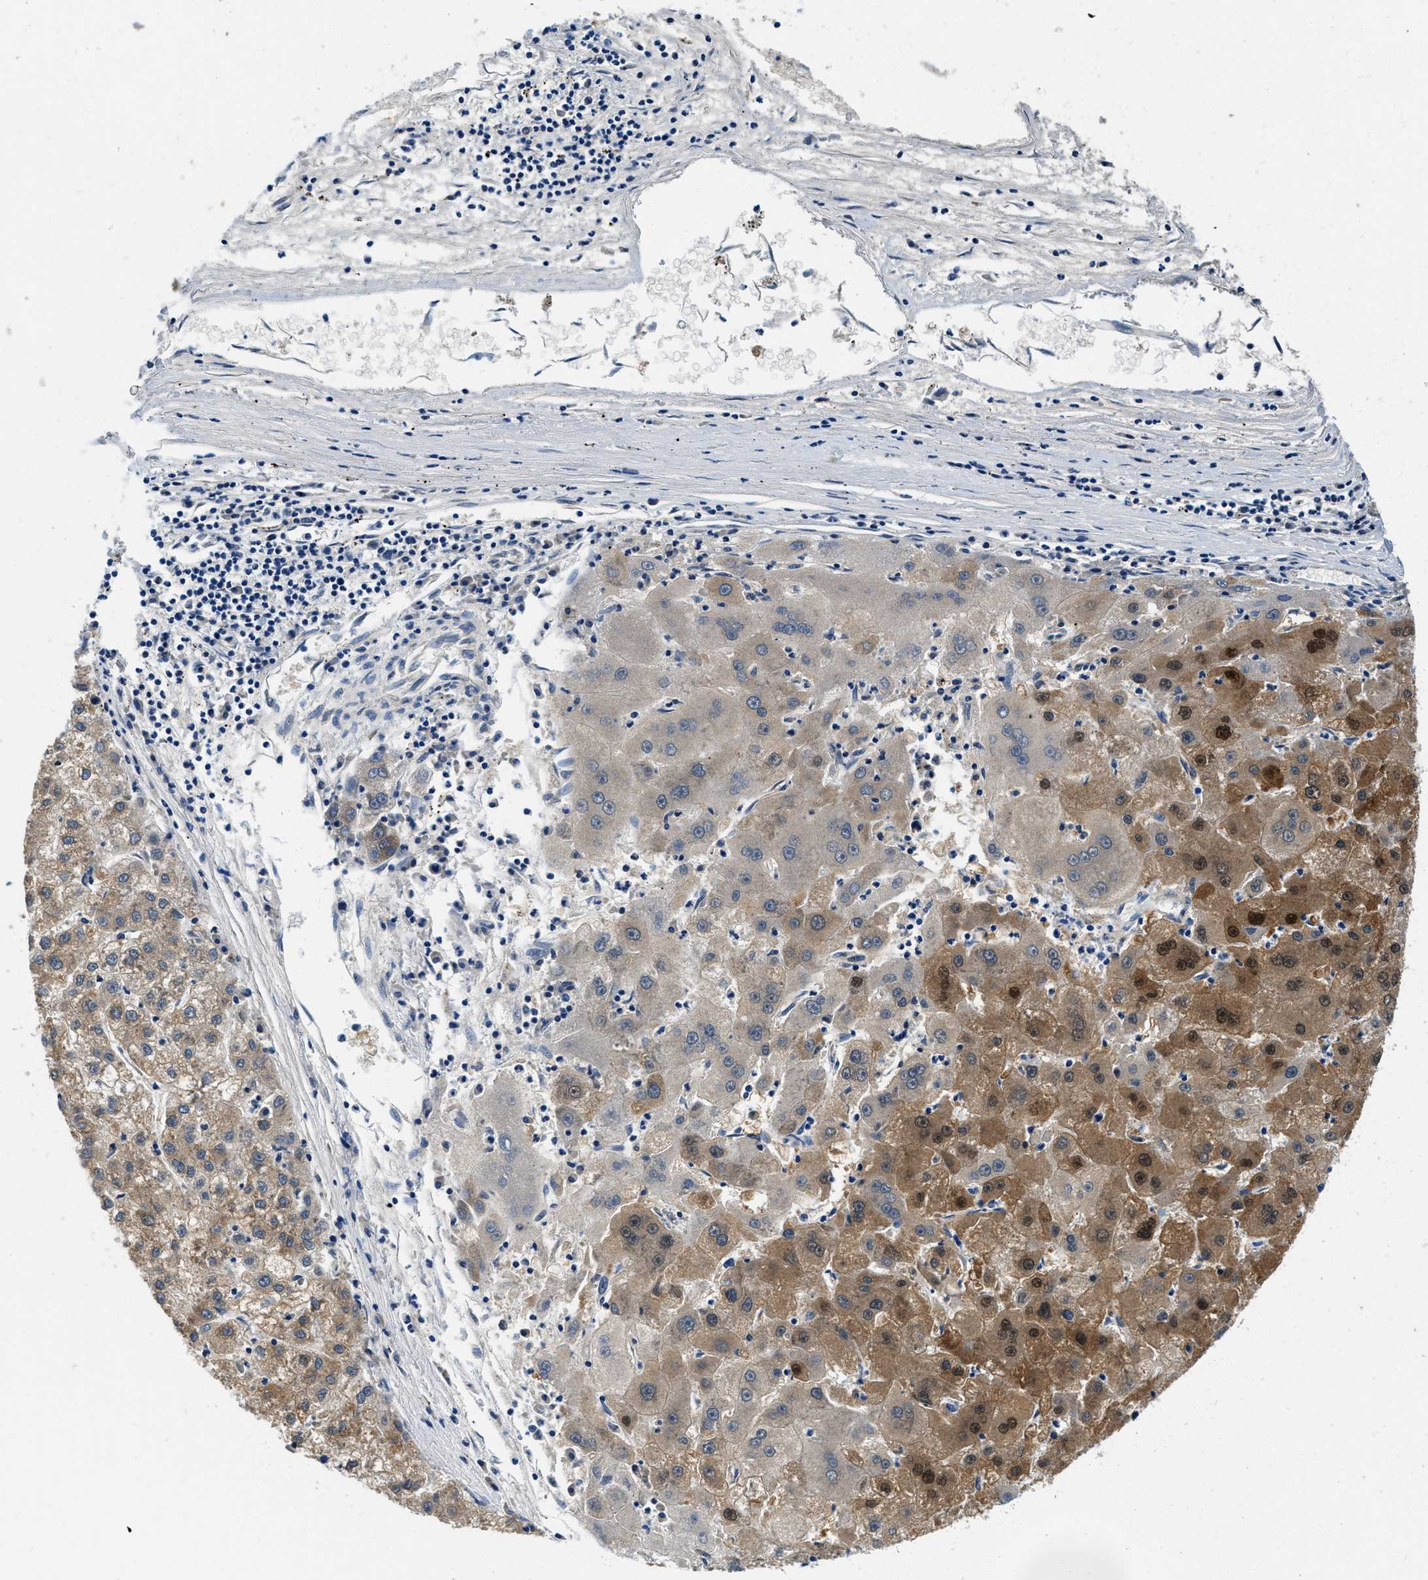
{"staining": {"intensity": "moderate", "quantity": ">75%", "location": "cytoplasmic/membranous,nuclear"}, "tissue": "liver cancer", "cell_type": "Tumor cells", "image_type": "cancer", "snomed": [{"axis": "morphology", "description": "Carcinoma, Hepatocellular, NOS"}, {"axis": "topography", "description": "Liver"}], "caption": "Immunohistochemical staining of human liver hepatocellular carcinoma reveals medium levels of moderate cytoplasmic/membranous and nuclear expression in about >75% of tumor cells. The protein is stained brown, and the nuclei are stained in blue (DAB (3,3'-diaminobenzidine) IHC with brightfield microscopy, high magnification).", "gene": "ALDH3A2", "patient": {"sex": "male", "age": 72}}